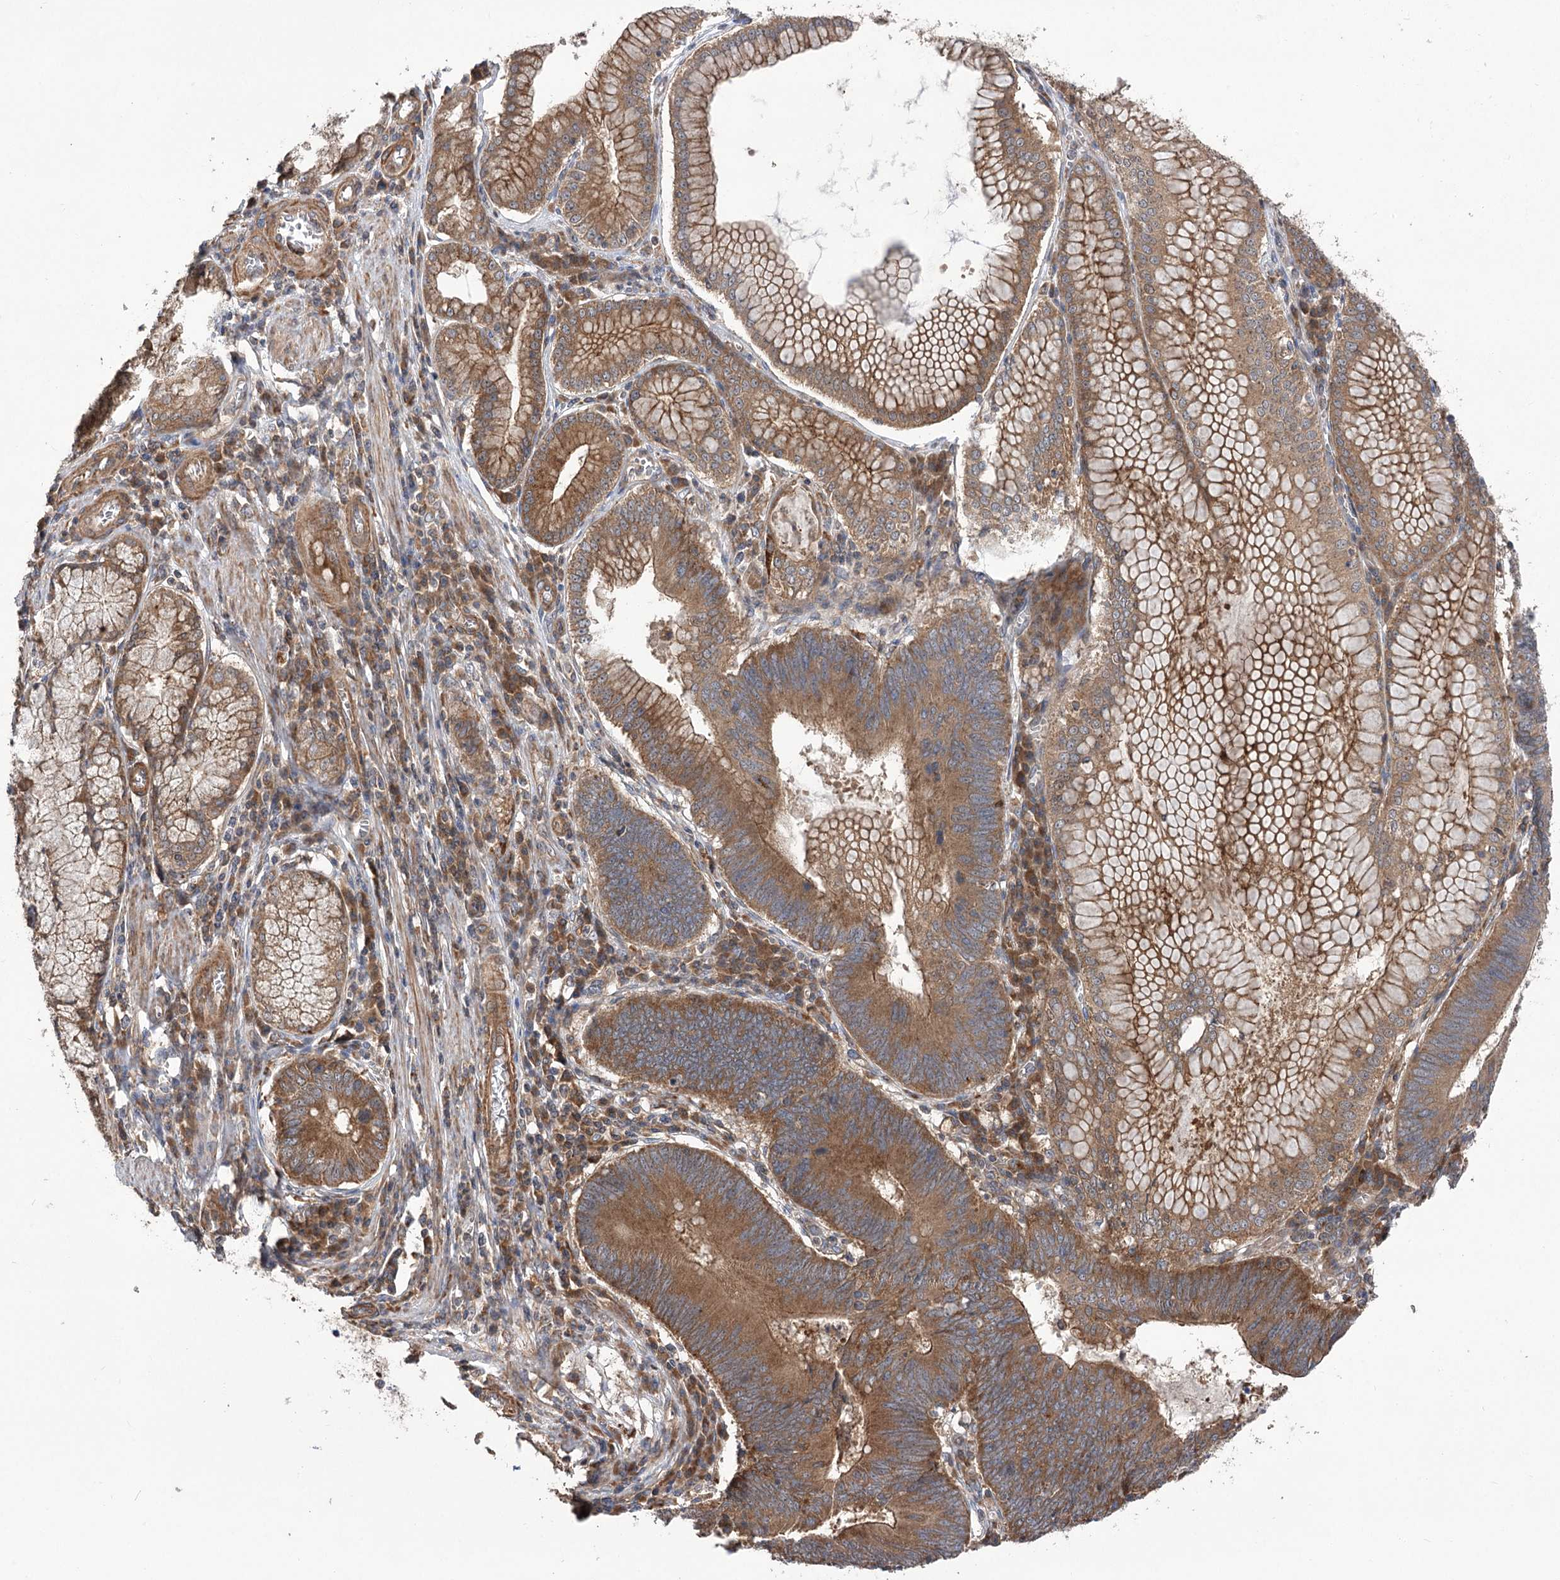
{"staining": {"intensity": "moderate", "quantity": ">75%", "location": "cytoplasmic/membranous"}, "tissue": "stomach cancer", "cell_type": "Tumor cells", "image_type": "cancer", "snomed": [{"axis": "morphology", "description": "Adenocarcinoma, NOS"}, {"axis": "topography", "description": "Stomach"}], "caption": "This histopathology image exhibits stomach cancer (adenocarcinoma) stained with IHC to label a protein in brown. The cytoplasmic/membranous of tumor cells show moderate positivity for the protein. Nuclei are counter-stained blue.", "gene": "VPS37B", "patient": {"sex": "male", "age": 59}}